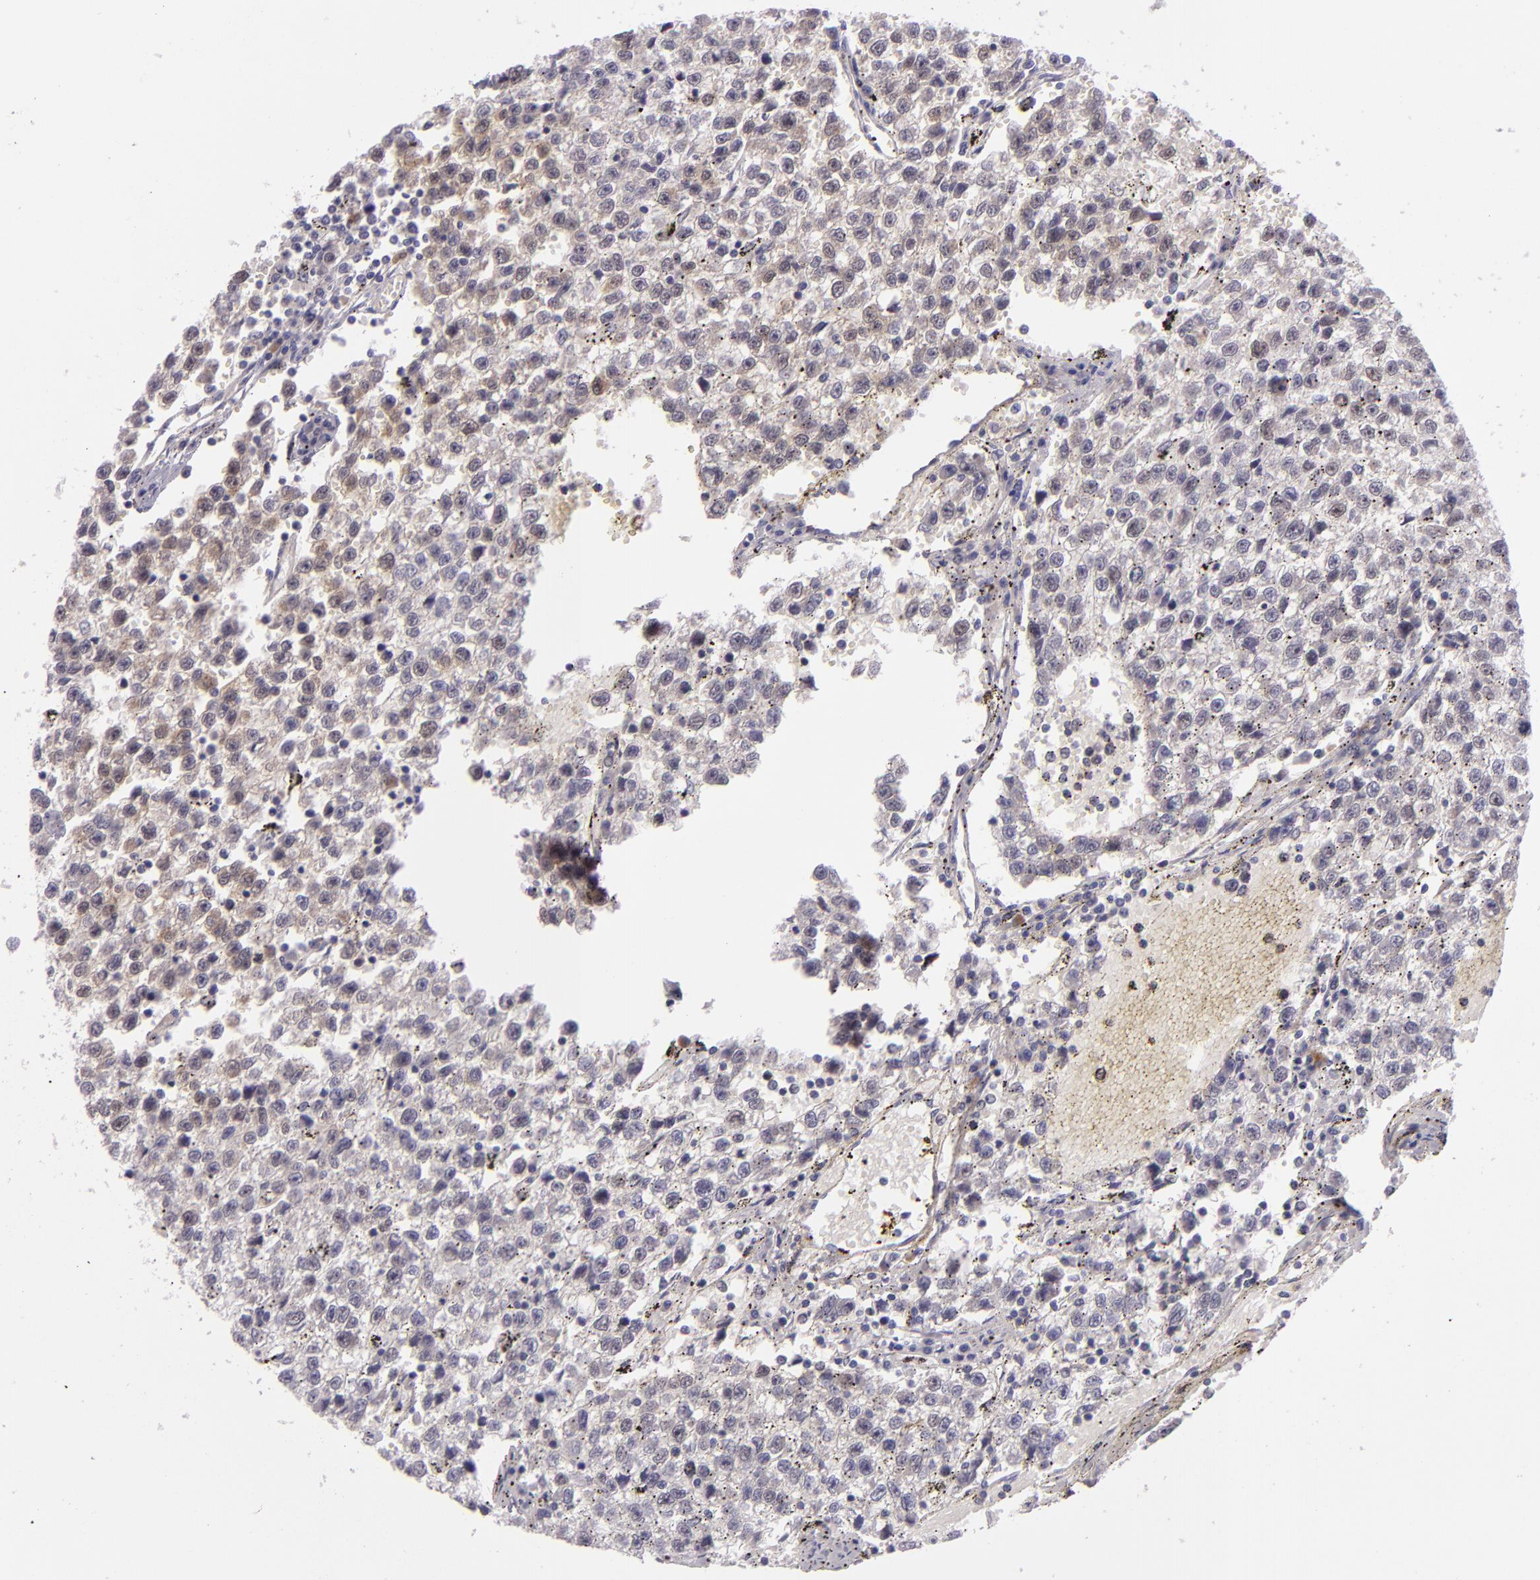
{"staining": {"intensity": "strong", "quantity": ">75%", "location": "cytoplasmic/membranous,nuclear"}, "tissue": "testis cancer", "cell_type": "Tumor cells", "image_type": "cancer", "snomed": [{"axis": "morphology", "description": "Seminoma, NOS"}, {"axis": "topography", "description": "Testis"}], "caption": "IHC staining of testis cancer (seminoma), which reveals high levels of strong cytoplasmic/membranous and nuclear positivity in approximately >75% of tumor cells indicating strong cytoplasmic/membranous and nuclear protein staining. The staining was performed using DAB (3,3'-diaminobenzidine) (brown) for protein detection and nuclei were counterstained in hematoxylin (blue).", "gene": "CSE1L", "patient": {"sex": "male", "age": 35}}